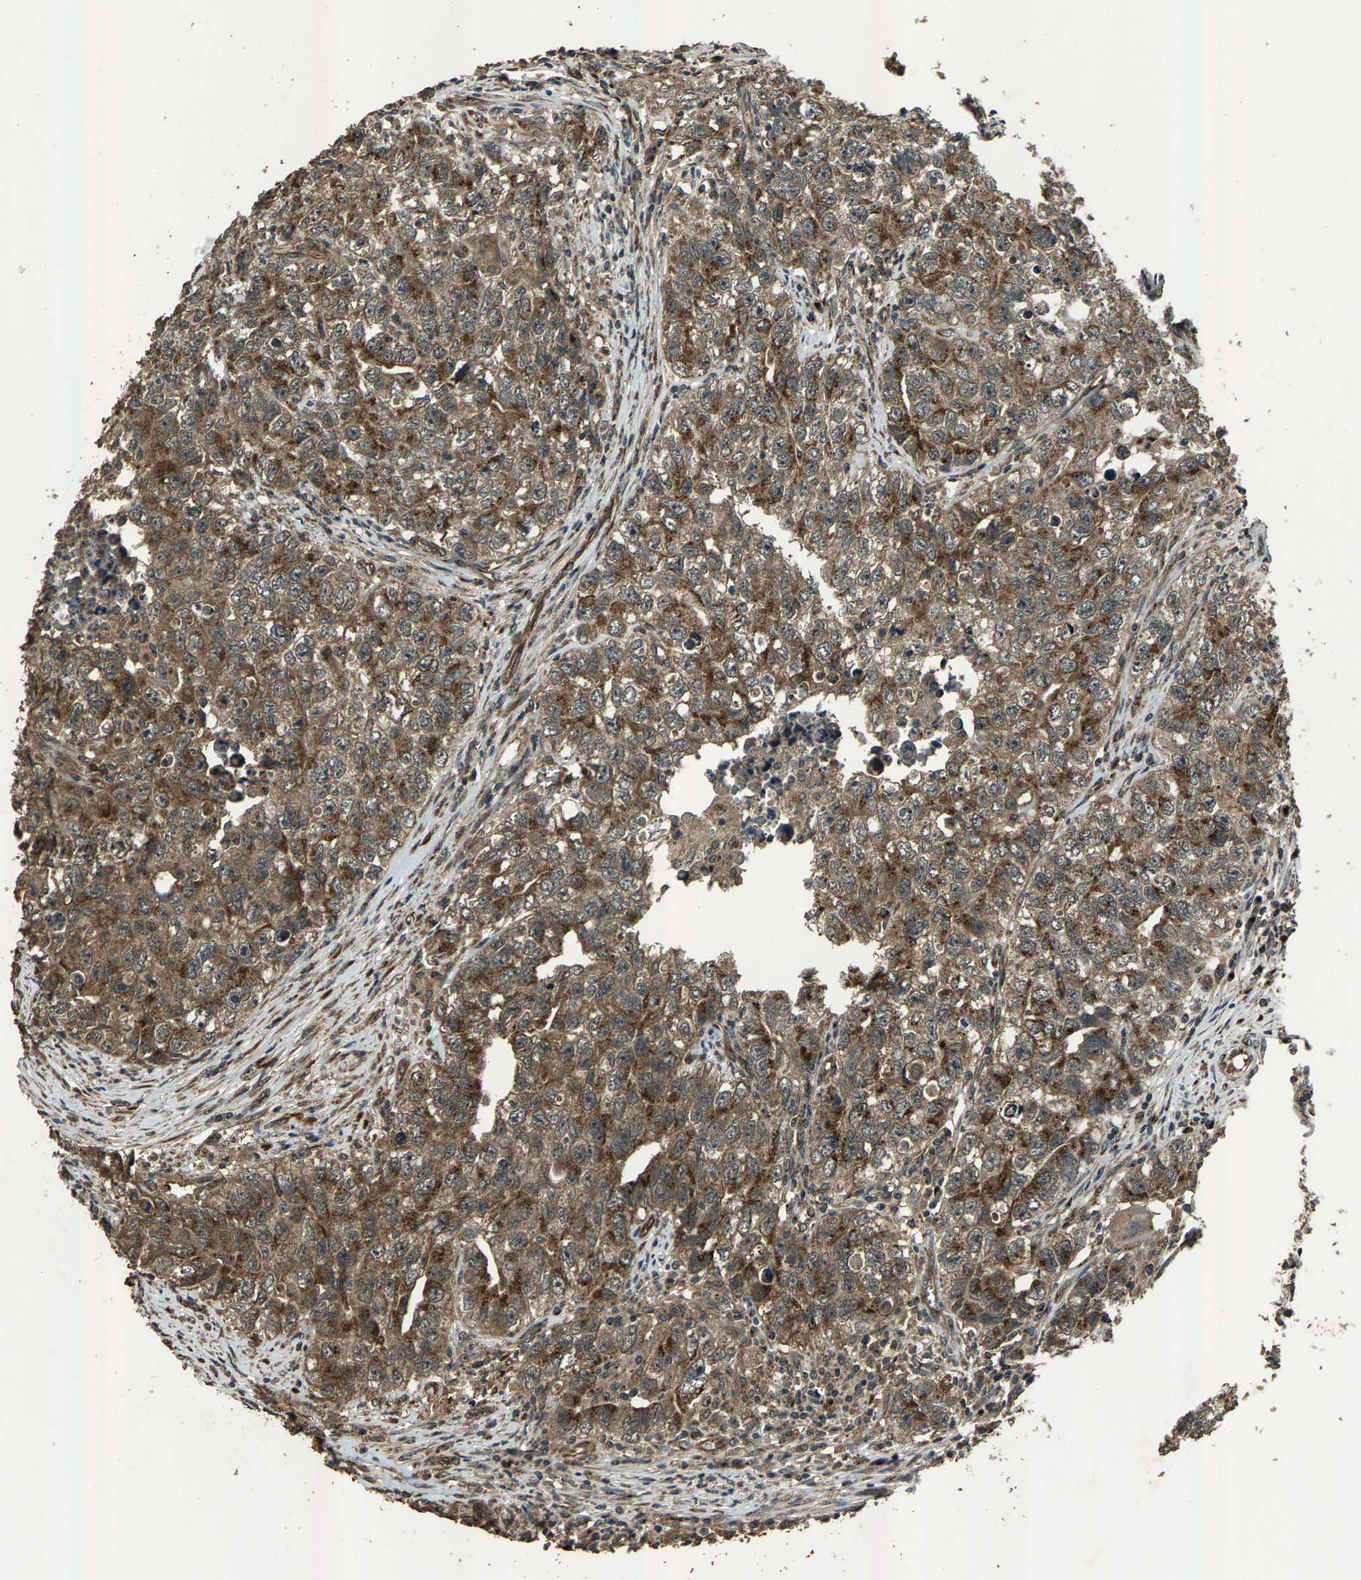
{"staining": {"intensity": "moderate", "quantity": ">75%", "location": "cytoplasmic/membranous"}, "tissue": "testis cancer", "cell_type": "Tumor cells", "image_type": "cancer", "snomed": [{"axis": "morphology", "description": "Seminoma, NOS"}, {"axis": "morphology", "description": "Carcinoma, Embryonal, NOS"}, {"axis": "topography", "description": "Testis"}], "caption": "Tumor cells demonstrate medium levels of moderate cytoplasmic/membranous staining in approximately >75% of cells in human testis cancer.", "gene": "SLC38A10", "patient": {"sex": "male", "age": 43}}